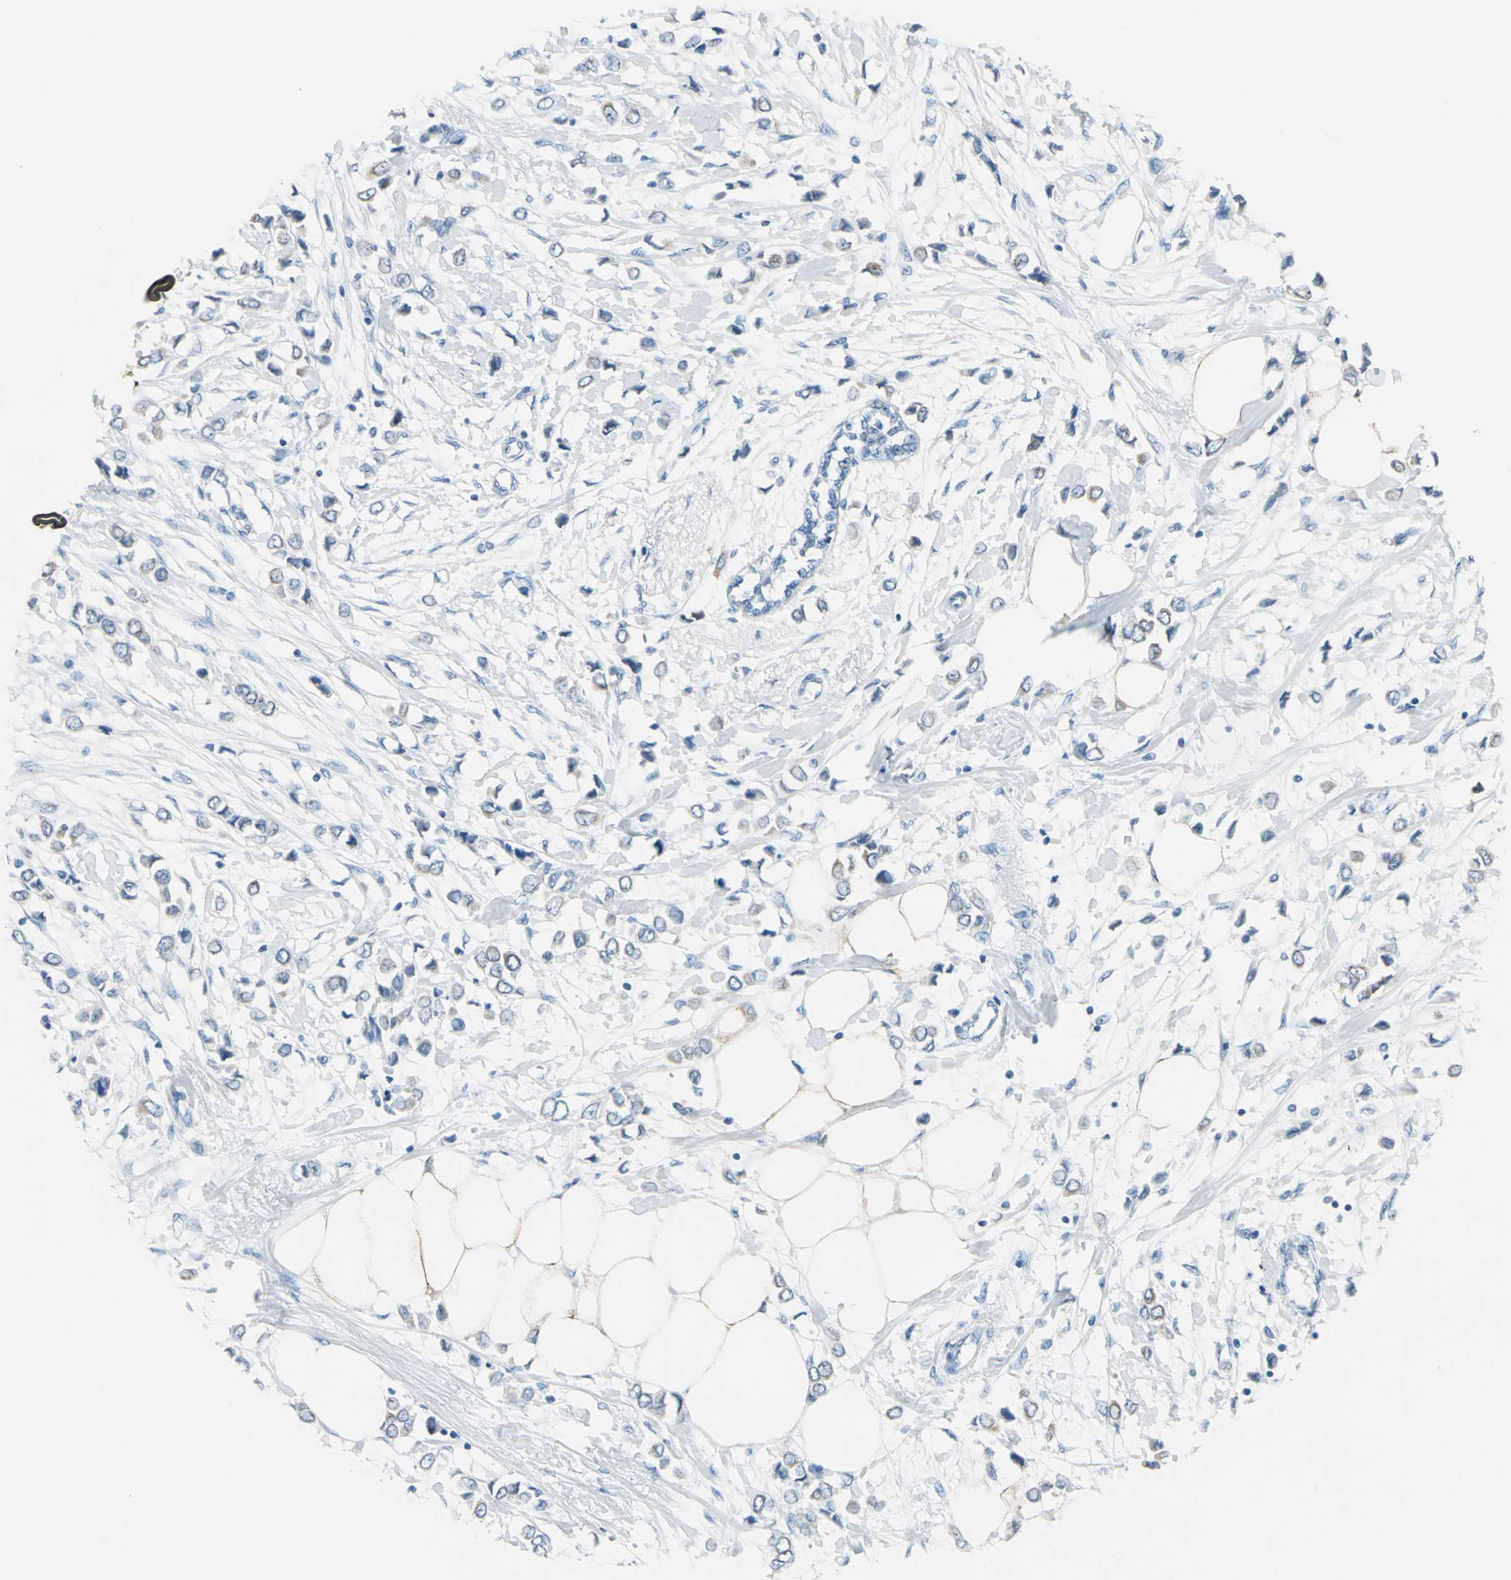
{"staining": {"intensity": "weak", "quantity": "<25%", "location": "cytoplasmic/membranous"}, "tissue": "breast cancer", "cell_type": "Tumor cells", "image_type": "cancer", "snomed": [{"axis": "morphology", "description": "Lobular carcinoma"}, {"axis": "topography", "description": "Breast"}], "caption": "This is a photomicrograph of immunohistochemistry (IHC) staining of lobular carcinoma (breast), which shows no staining in tumor cells.", "gene": "CYB5A", "patient": {"sex": "female", "age": 51}}